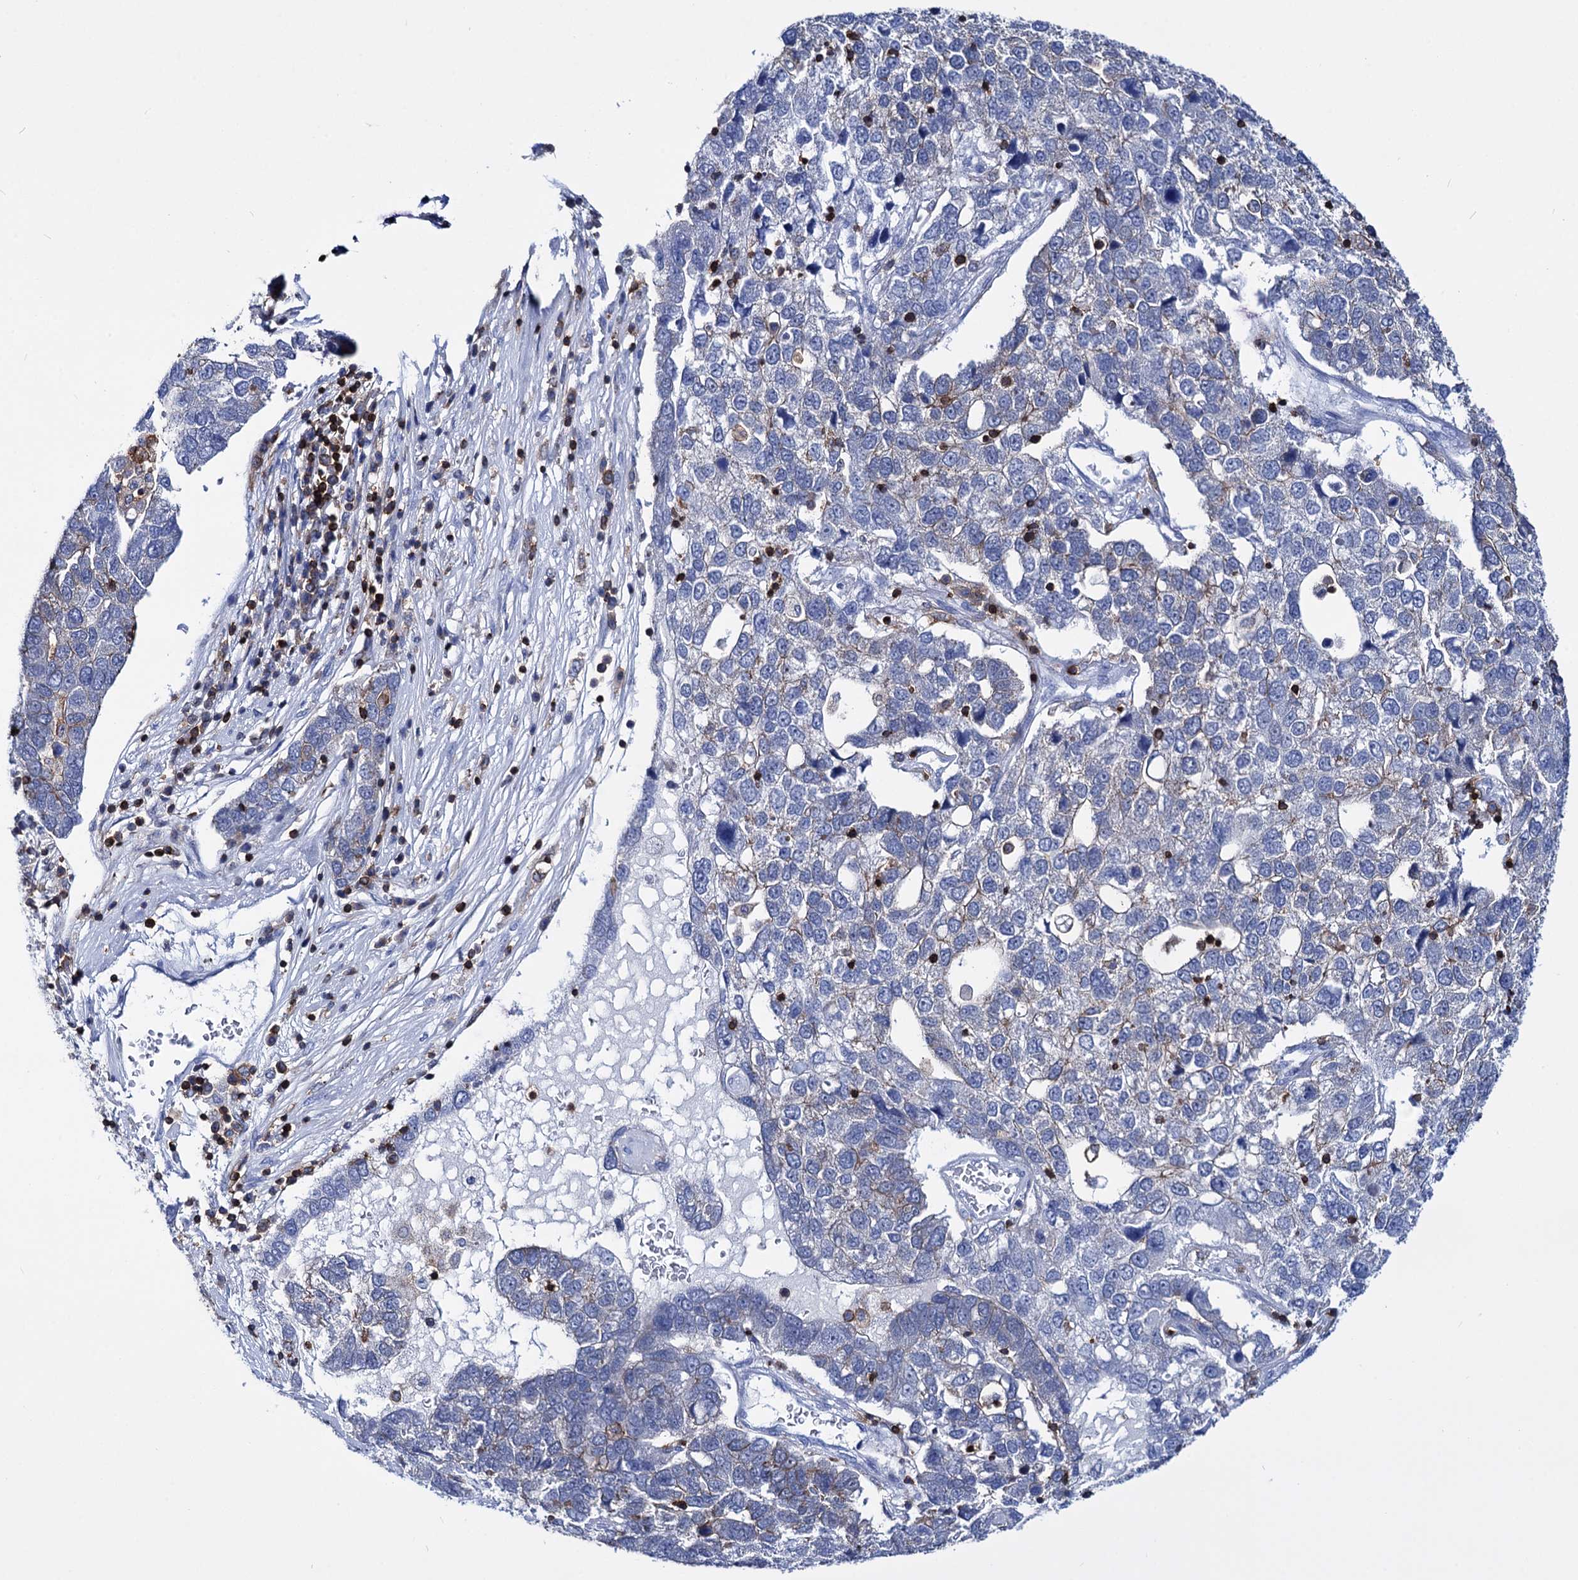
{"staining": {"intensity": "negative", "quantity": "none", "location": "none"}, "tissue": "pancreatic cancer", "cell_type": "Tumor cells", "image_type": "cancer", "snomed": [{"axis": "morphology", "description": "Adenocarcinoma, NOS"}, {"axis": "topography", "description": "Pancreas"}], "caption": "The histopathology image exhibits no significant positivity in tumor cells of pancreatic cancer.", "gene": "DEF6", "patient": {"sex": "female", "age": 61}}